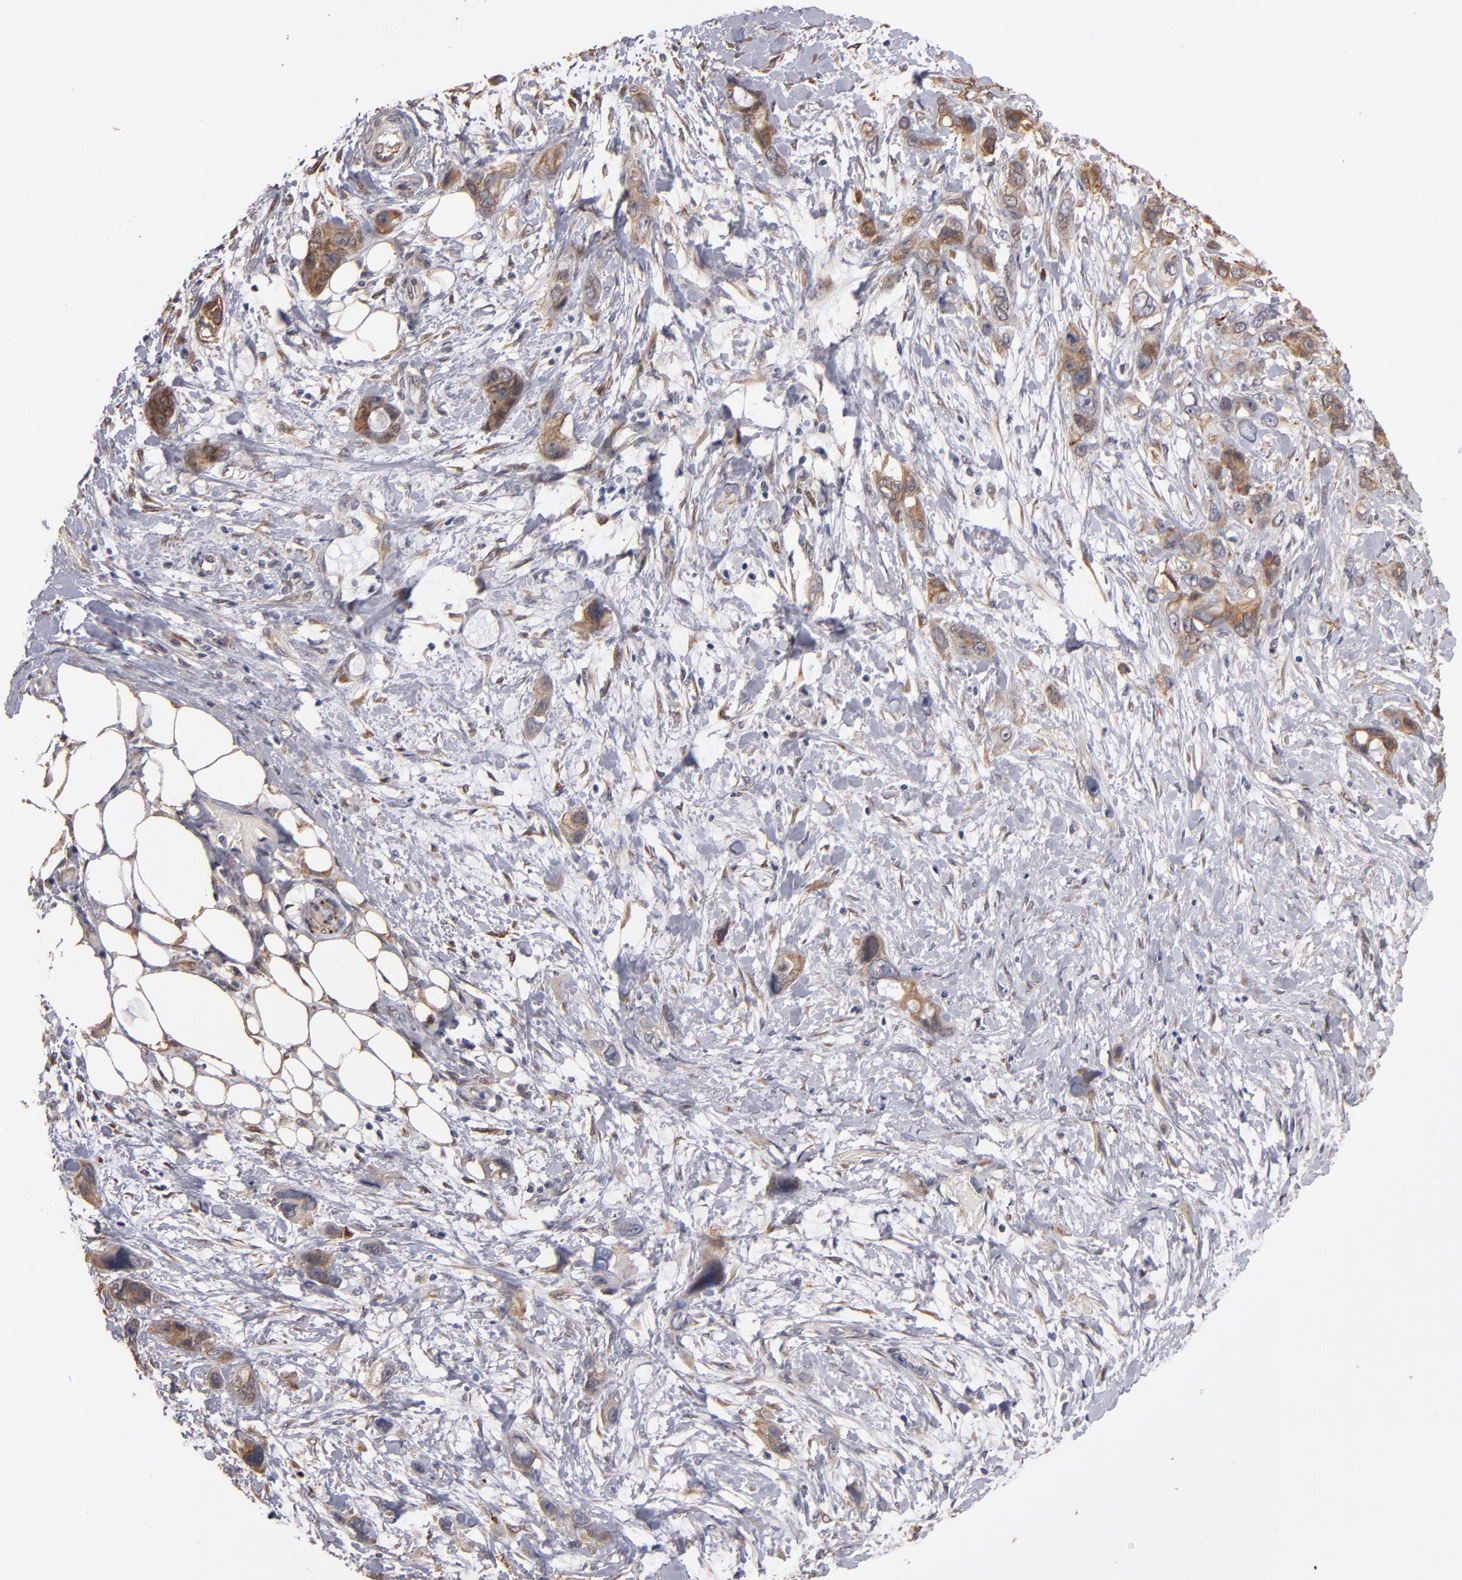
{"staining": {"intensity": "moderate", "quantity": ">75%", "location": "cytoplasmic/membranous"}, "tissue": "stomach cancer", "cell_type": "Tumor cells", "image_type": "cancer", "snomed": [{"axis": "morphology", "description": "Adenocarcinoma, NOS"}, {"axis": "topography", "description": "Stomach, upper"}], "caption": "The photomicrograph reveals staining of adenocarcinoma (stomach), revealing moderate cytoplasmic/membranous protein positivity (brown color) within tumor cells.", "gene": "PGRMC1", "patient": {"sex": "male", "age": 47}}